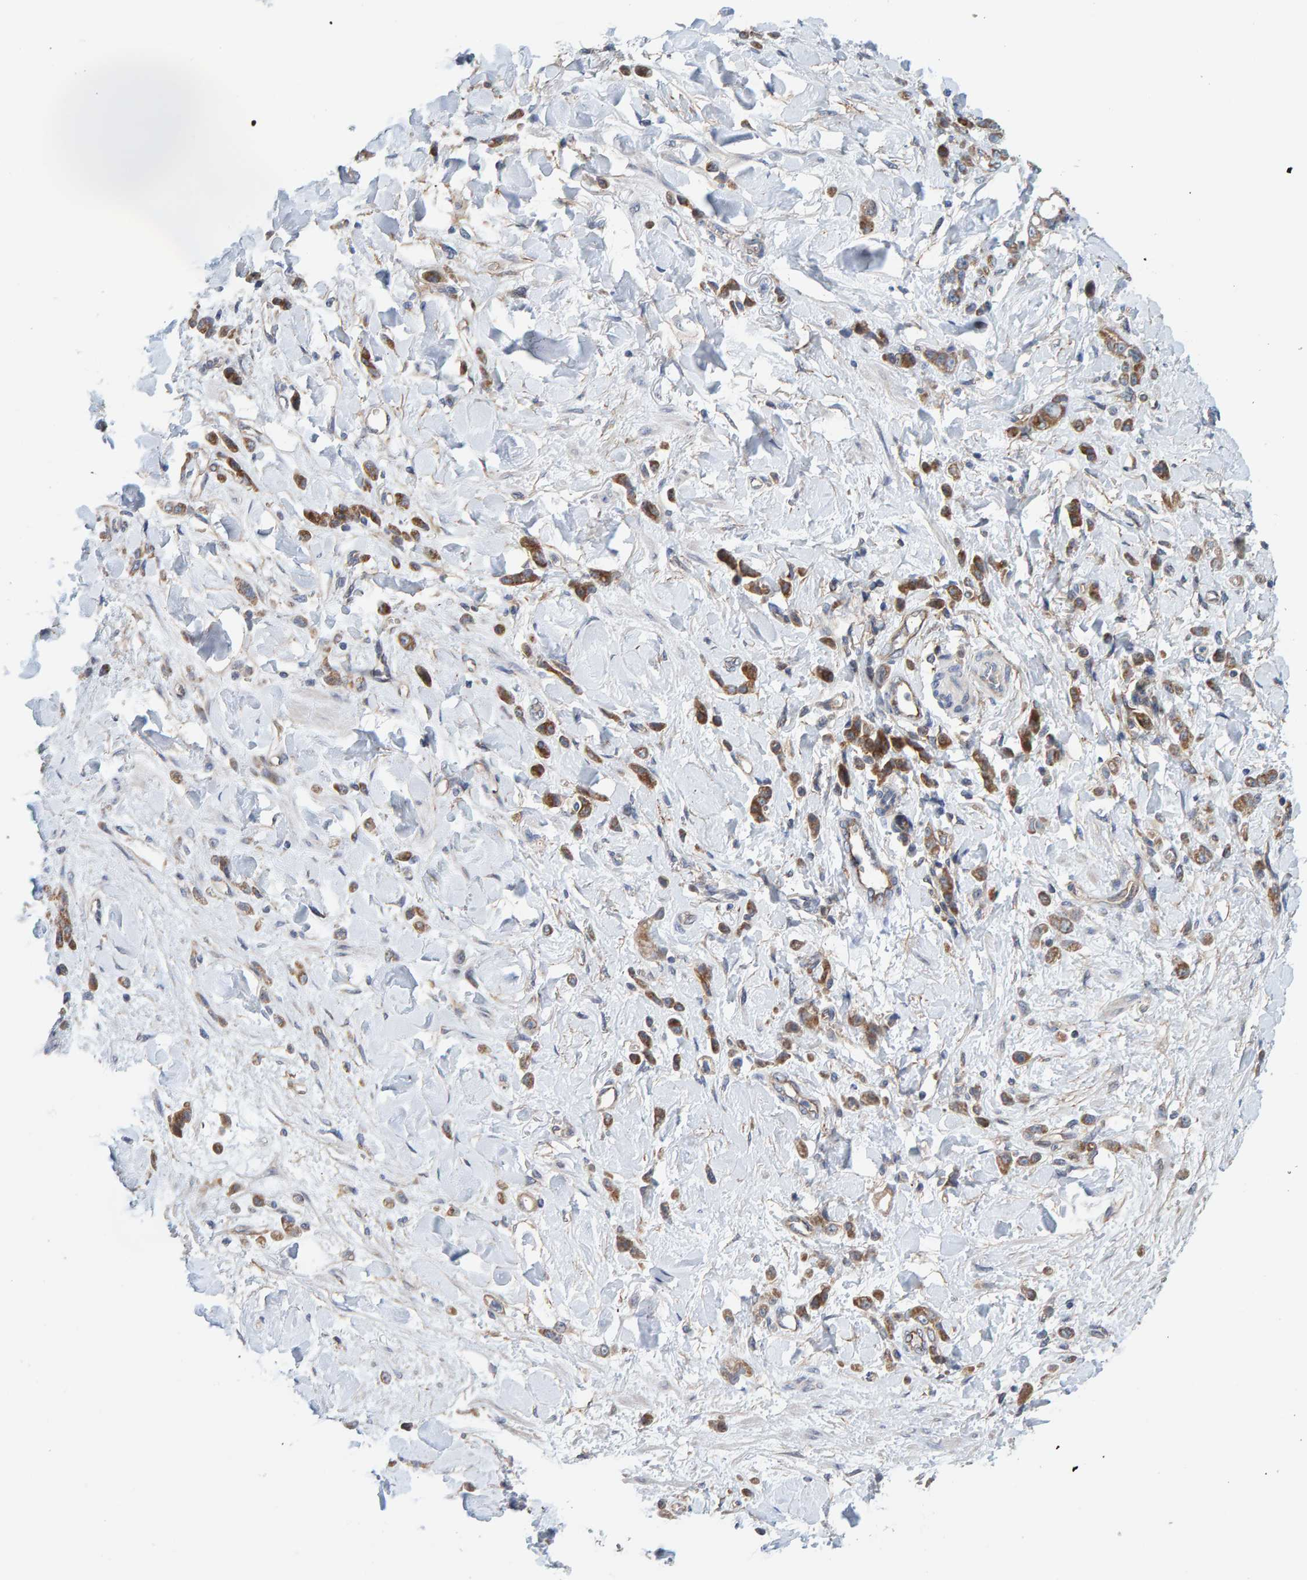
{"staining": {"intensity": "strong", "quantity": ">75%", "location": "cytoplasmic/membranous"}, "tissue": "stomach cancer", "cell_type": "Tumor cells", "image_type": "cancer", "snomed": [{"axis": "morphology", "description": "Normal tissue, NOS"}, {"axis": "morphology", "description": "Adenocarcinoma, NOS"}, {"axis": "topography", "description": "Stomach"}], "caption": "An image of adenocarcinoma (stomach) stained for a protein demonstrates strong cytoplasmic/membranous brown staining in tumor cells.", "gene": "RGP1", "patient": {"sex": "male", "age": 82}}